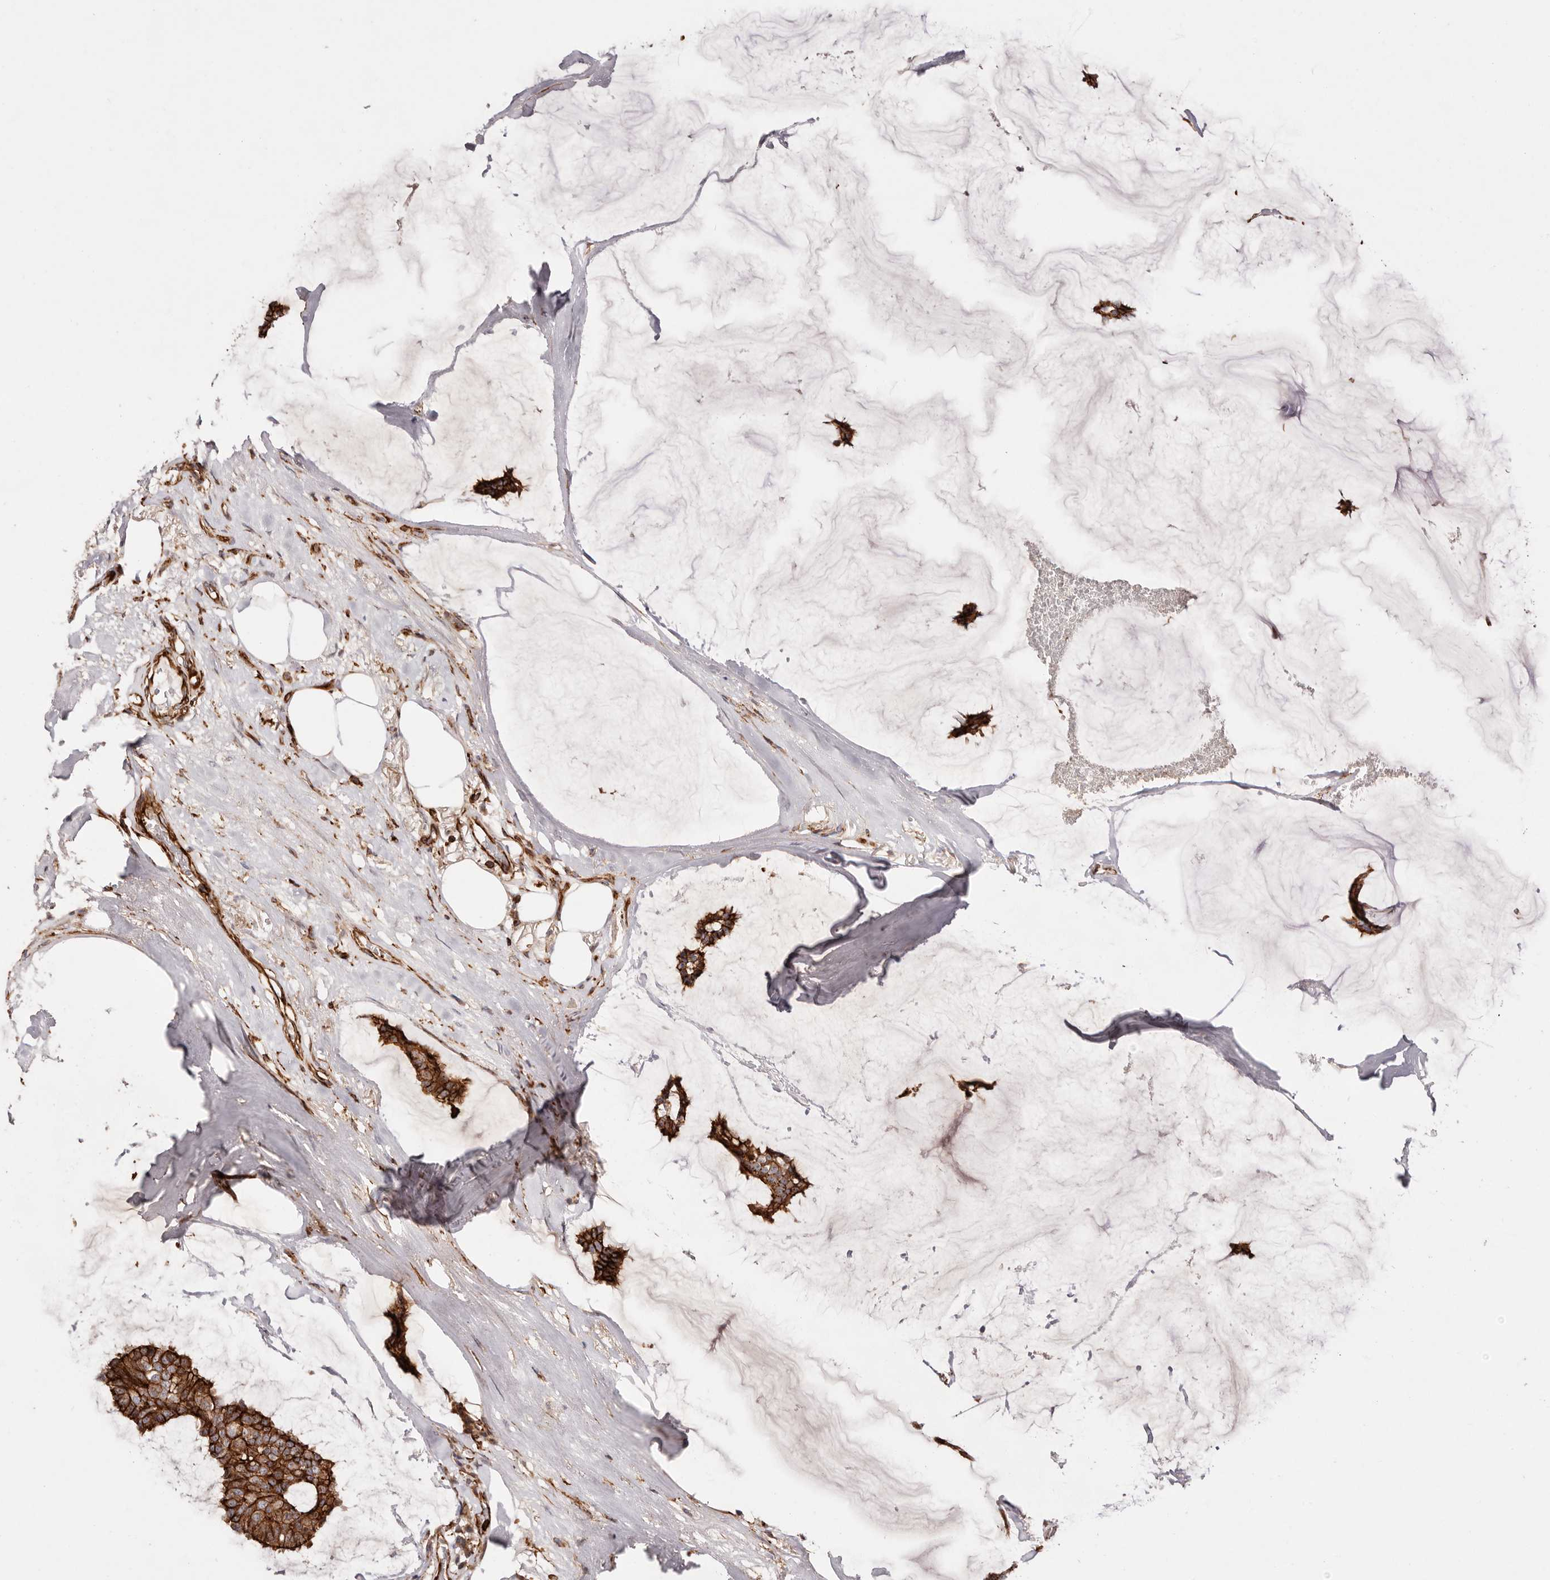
{"staining": {"intensity": "strong", "quantity": ">75%", "location": "cytoplasmic/membranous"}, "tissue": "breast cancer", "cell_type": "Tumor cells", "image_type": "cancer", "snomed": [{"axis": "morphology", "description": "Duct carcinoma"}, {"axis": "topography", "description": "Breast"}], "caption": "An image of human breast cancer stained for a protein demonstrates strong cytoplasmic/membranous brown staining in tumor cells.", "gene": "PTPN22", "patient": {"sex": "female", "age": 93}}